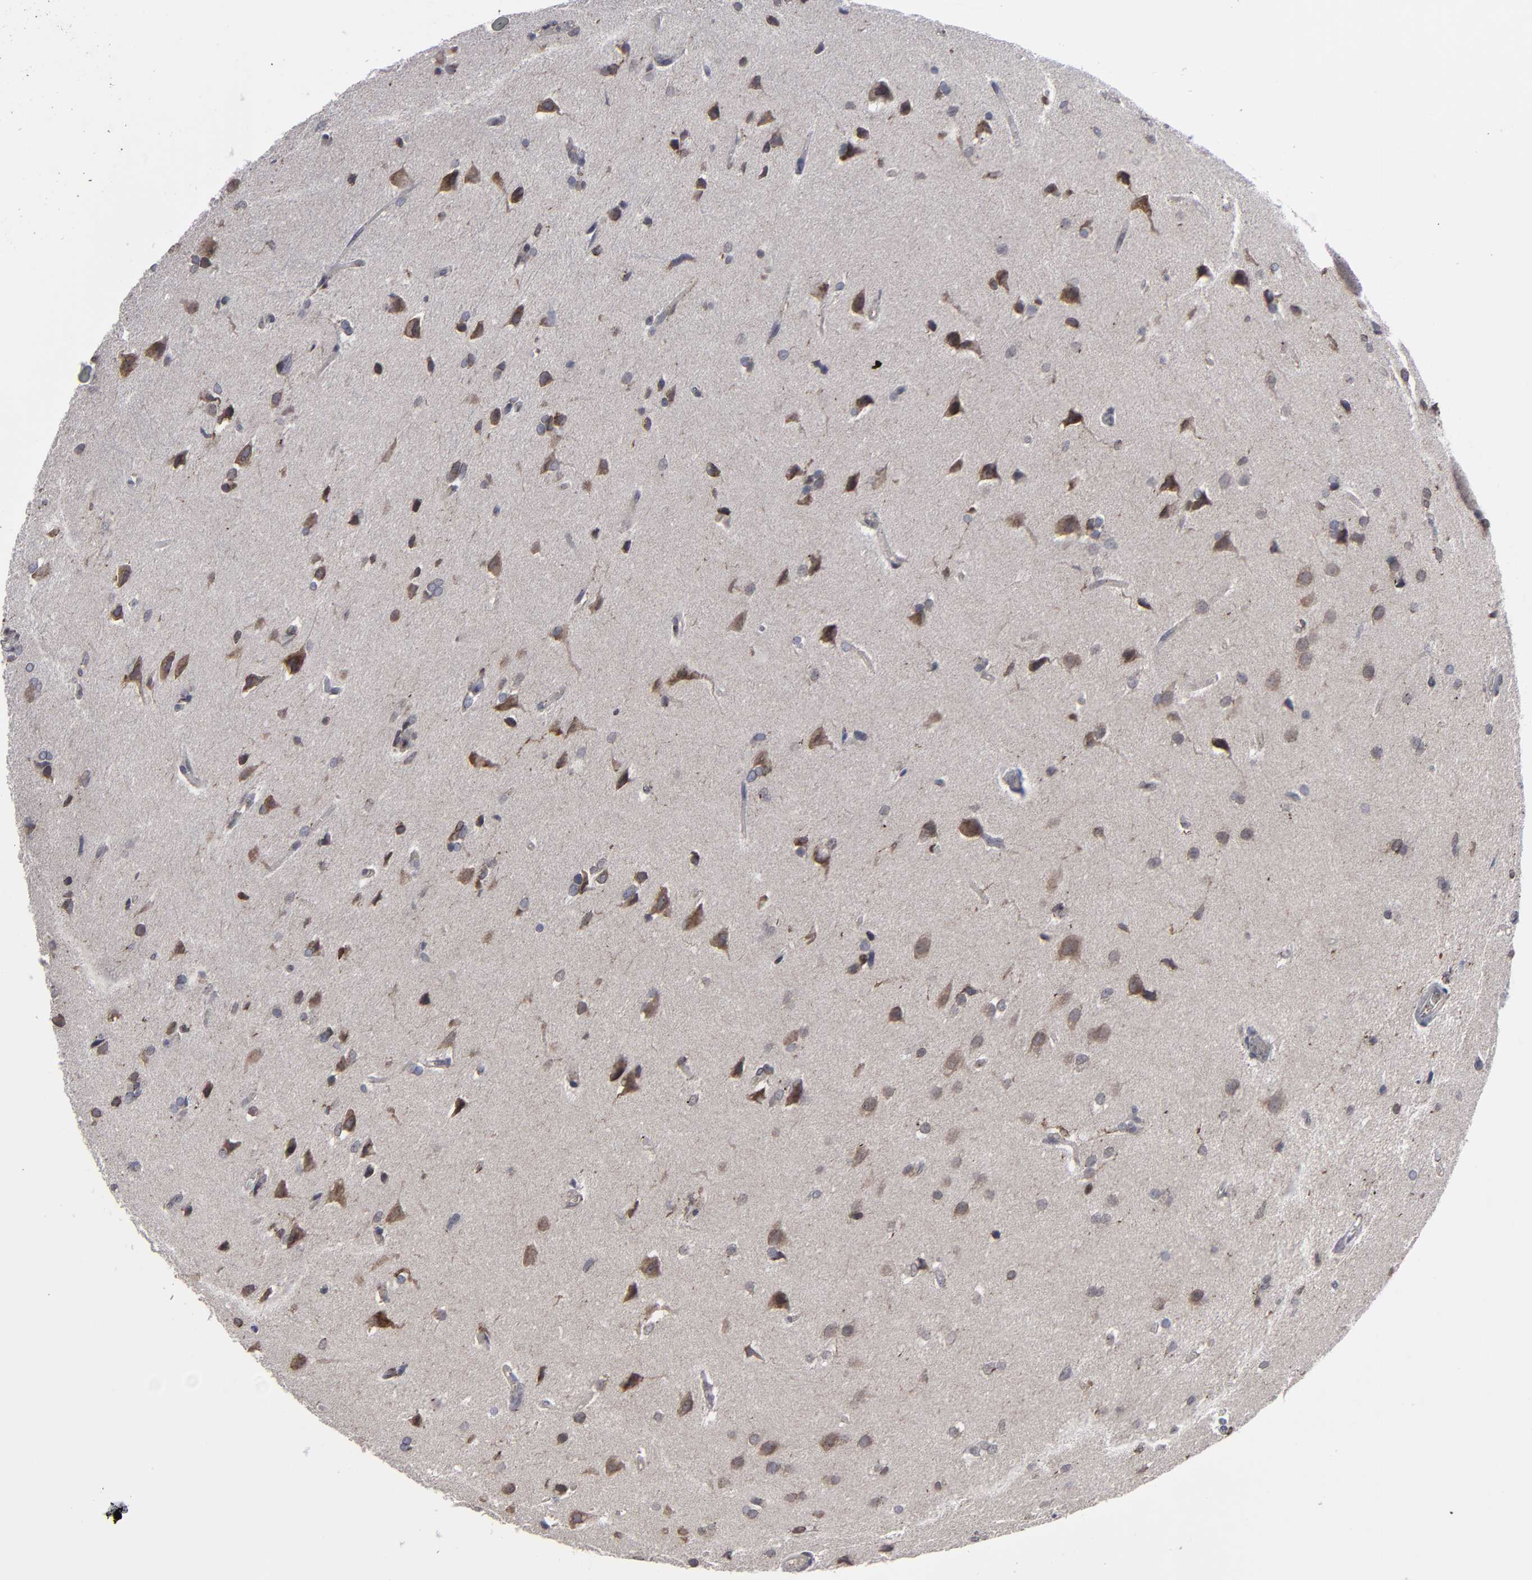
{"staining": {"intensity": "moderate", "quantity": "25%-75%", "location": "cytoplasmic/membranous"}, "tissue": "glioma", "cell_type": "Tumor cells", "image_type": "cancer", "snomed": [{"axis": "morphology", "description": "Glioma, malignant, High grade"}, {"axis": "topography", "description": "Brain"}], "caption": "Human glioma stained with a brown dye shows moderate cytoplasmic/membranous positive expression in approximately 25%-75% of tumor cells.", "gene": "KIAA2026", "patient": {"sex": "male", "age": 68}}